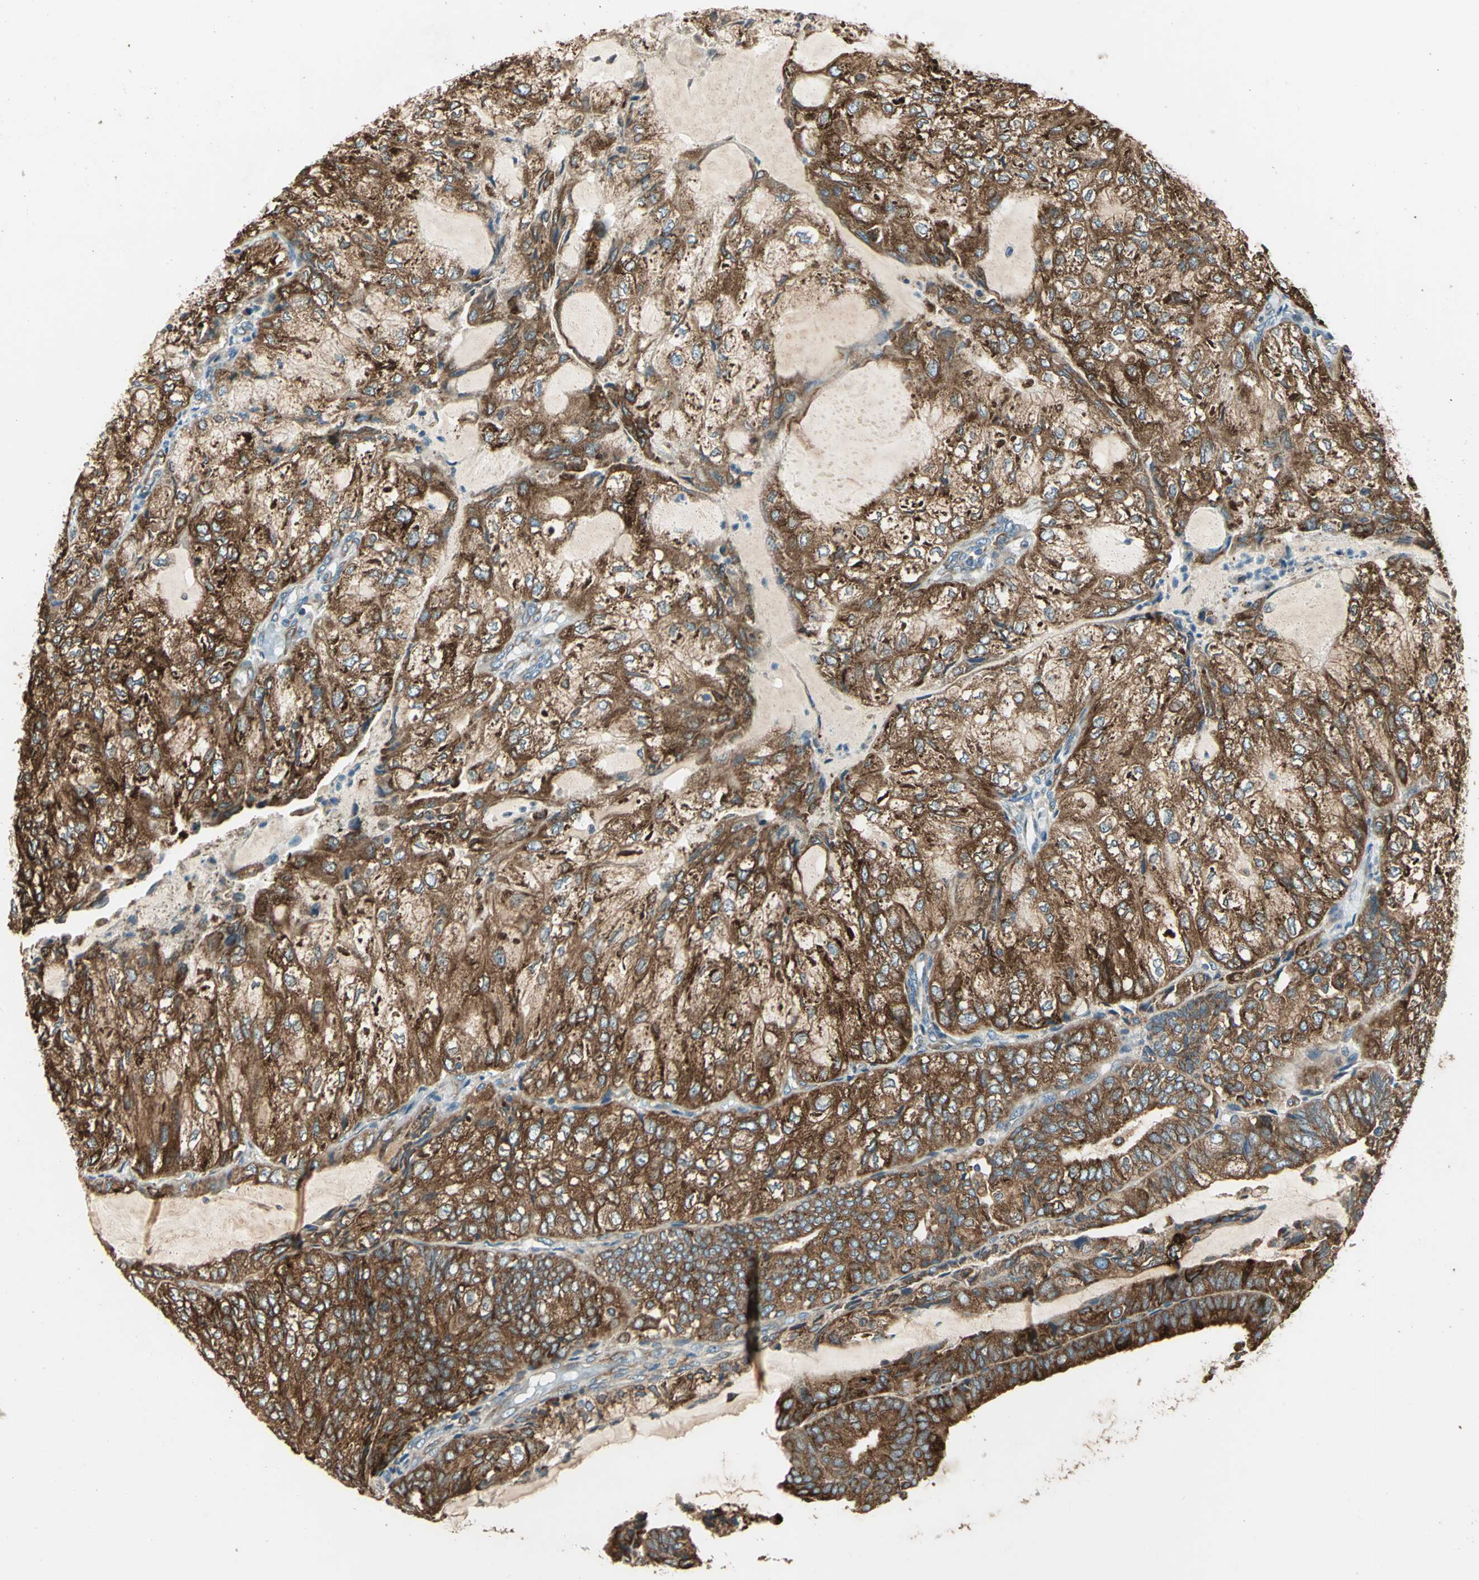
{"staining": {"intensity": "moderate", "quantity": ">75%", "location": "cytoplasmic/membranous"}, "tissue": "endometrial cancer", "cell_type": "Tumor cells", "image_type": "cancer", "snomed": [{"axis": "morphology", "description": "Adenocarcinoma, NOS"}, {"axis": "topography", "description": "Endometrium"}], "caption": "IHC image of neoplastic tissue: human endometrial cancer stained using immunohistochemistry exhibits medium levels of moderate protein expression localized specifically in the cytoplasmic/membranous of tumor cells, appearing as a cytoplasmic/membranous brown color.", "gene": "PDIA4", "patient": {"sex": "female", "age": 81}}